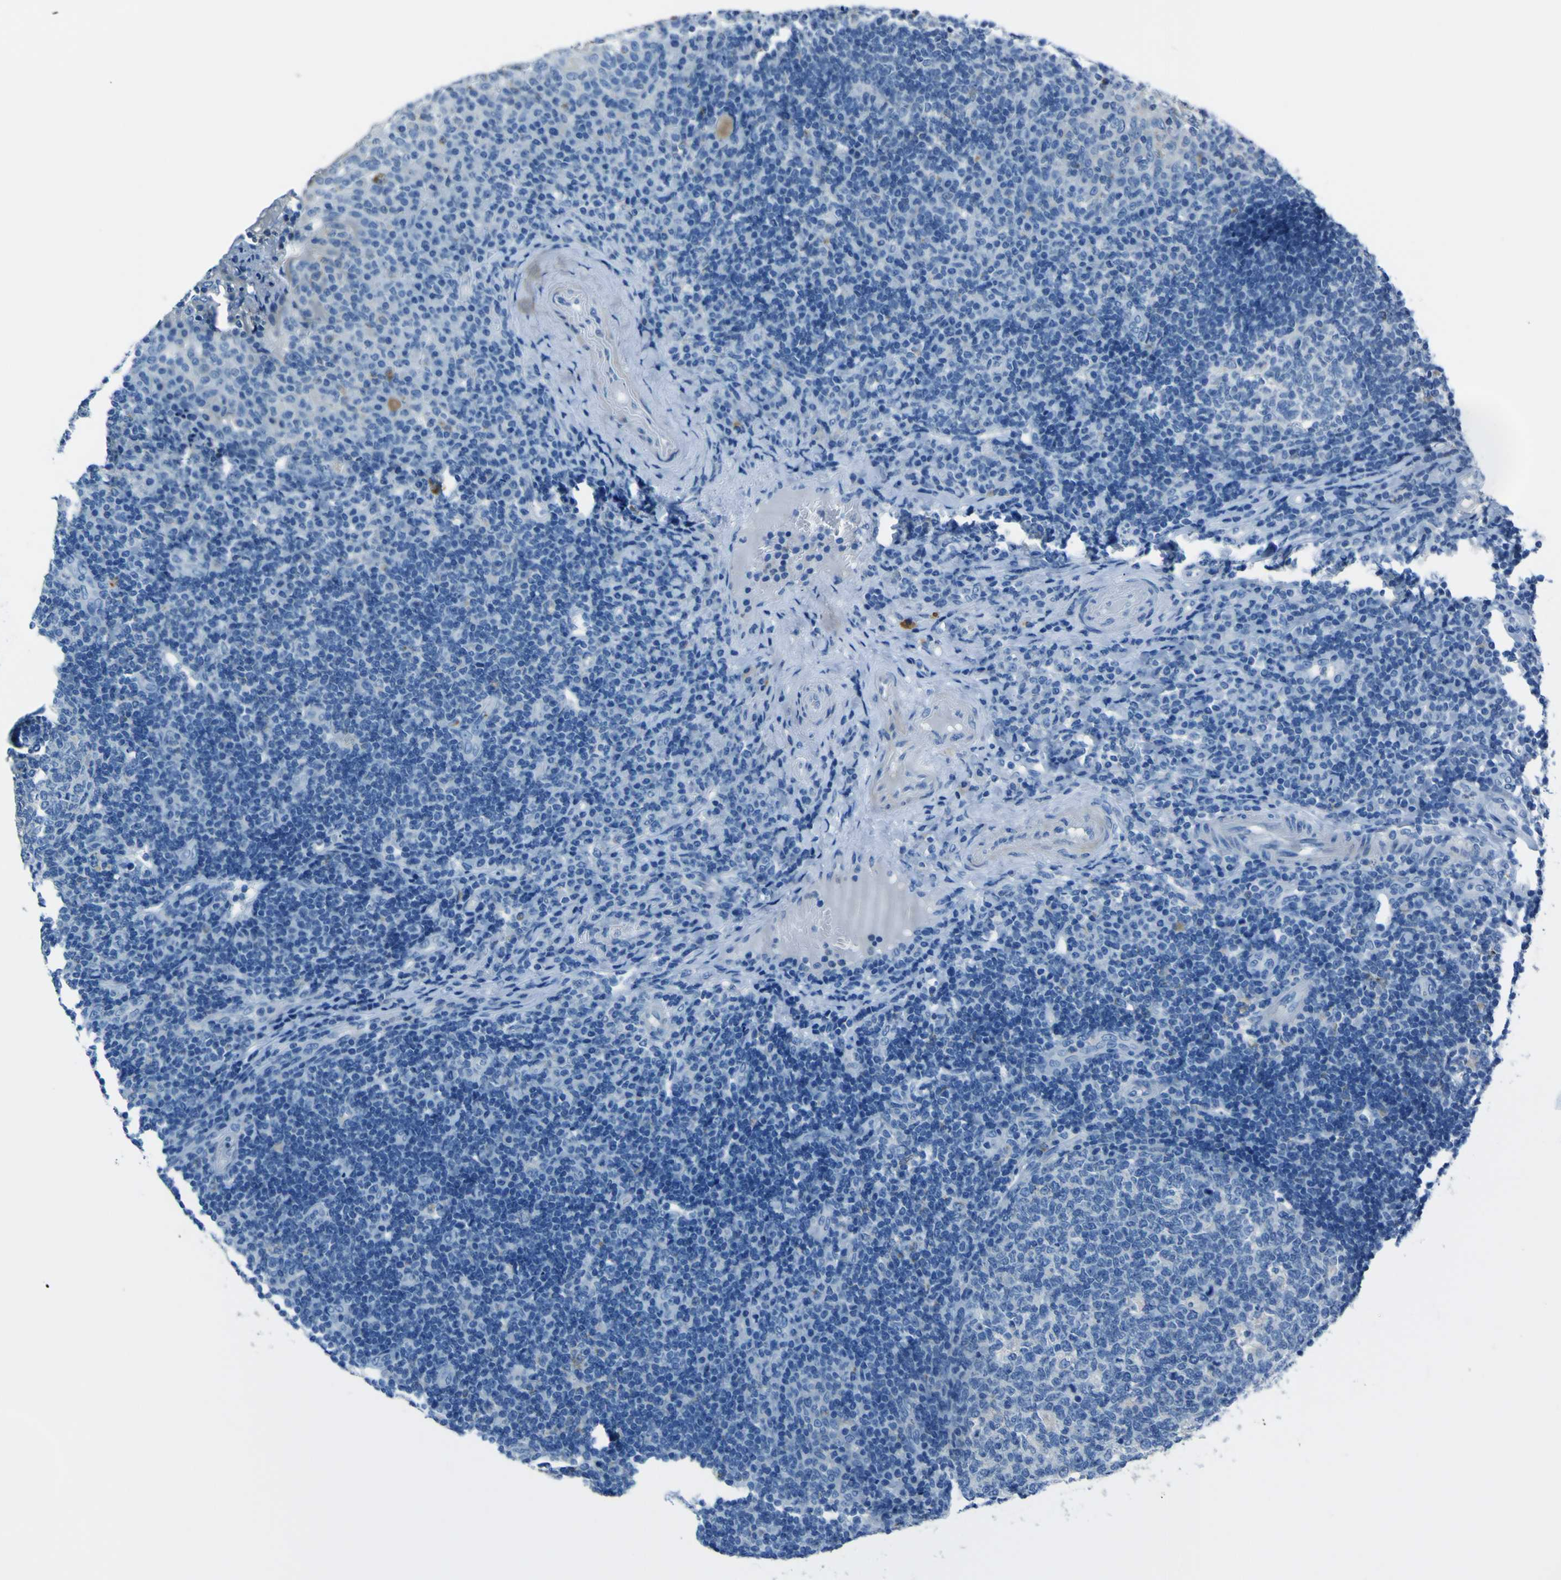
{"staining": {"intensity": "negative", "quantity": "none", "location": "none"}, "tissue": "tonsil", "cell_type": "Germinal center cells", "image_type": "normal", "snomed": [{"axis": "morphology", "description": "Normal tissue, NOS"}, {"axis": "topography", "description": "Tonsil"}], "caption": "Immunohistochemical staining of normal tonsil shows no significant positivity in germinal center cells.", "gene": "ACSL1", "patient": {"sex": "female", "age": 40}}